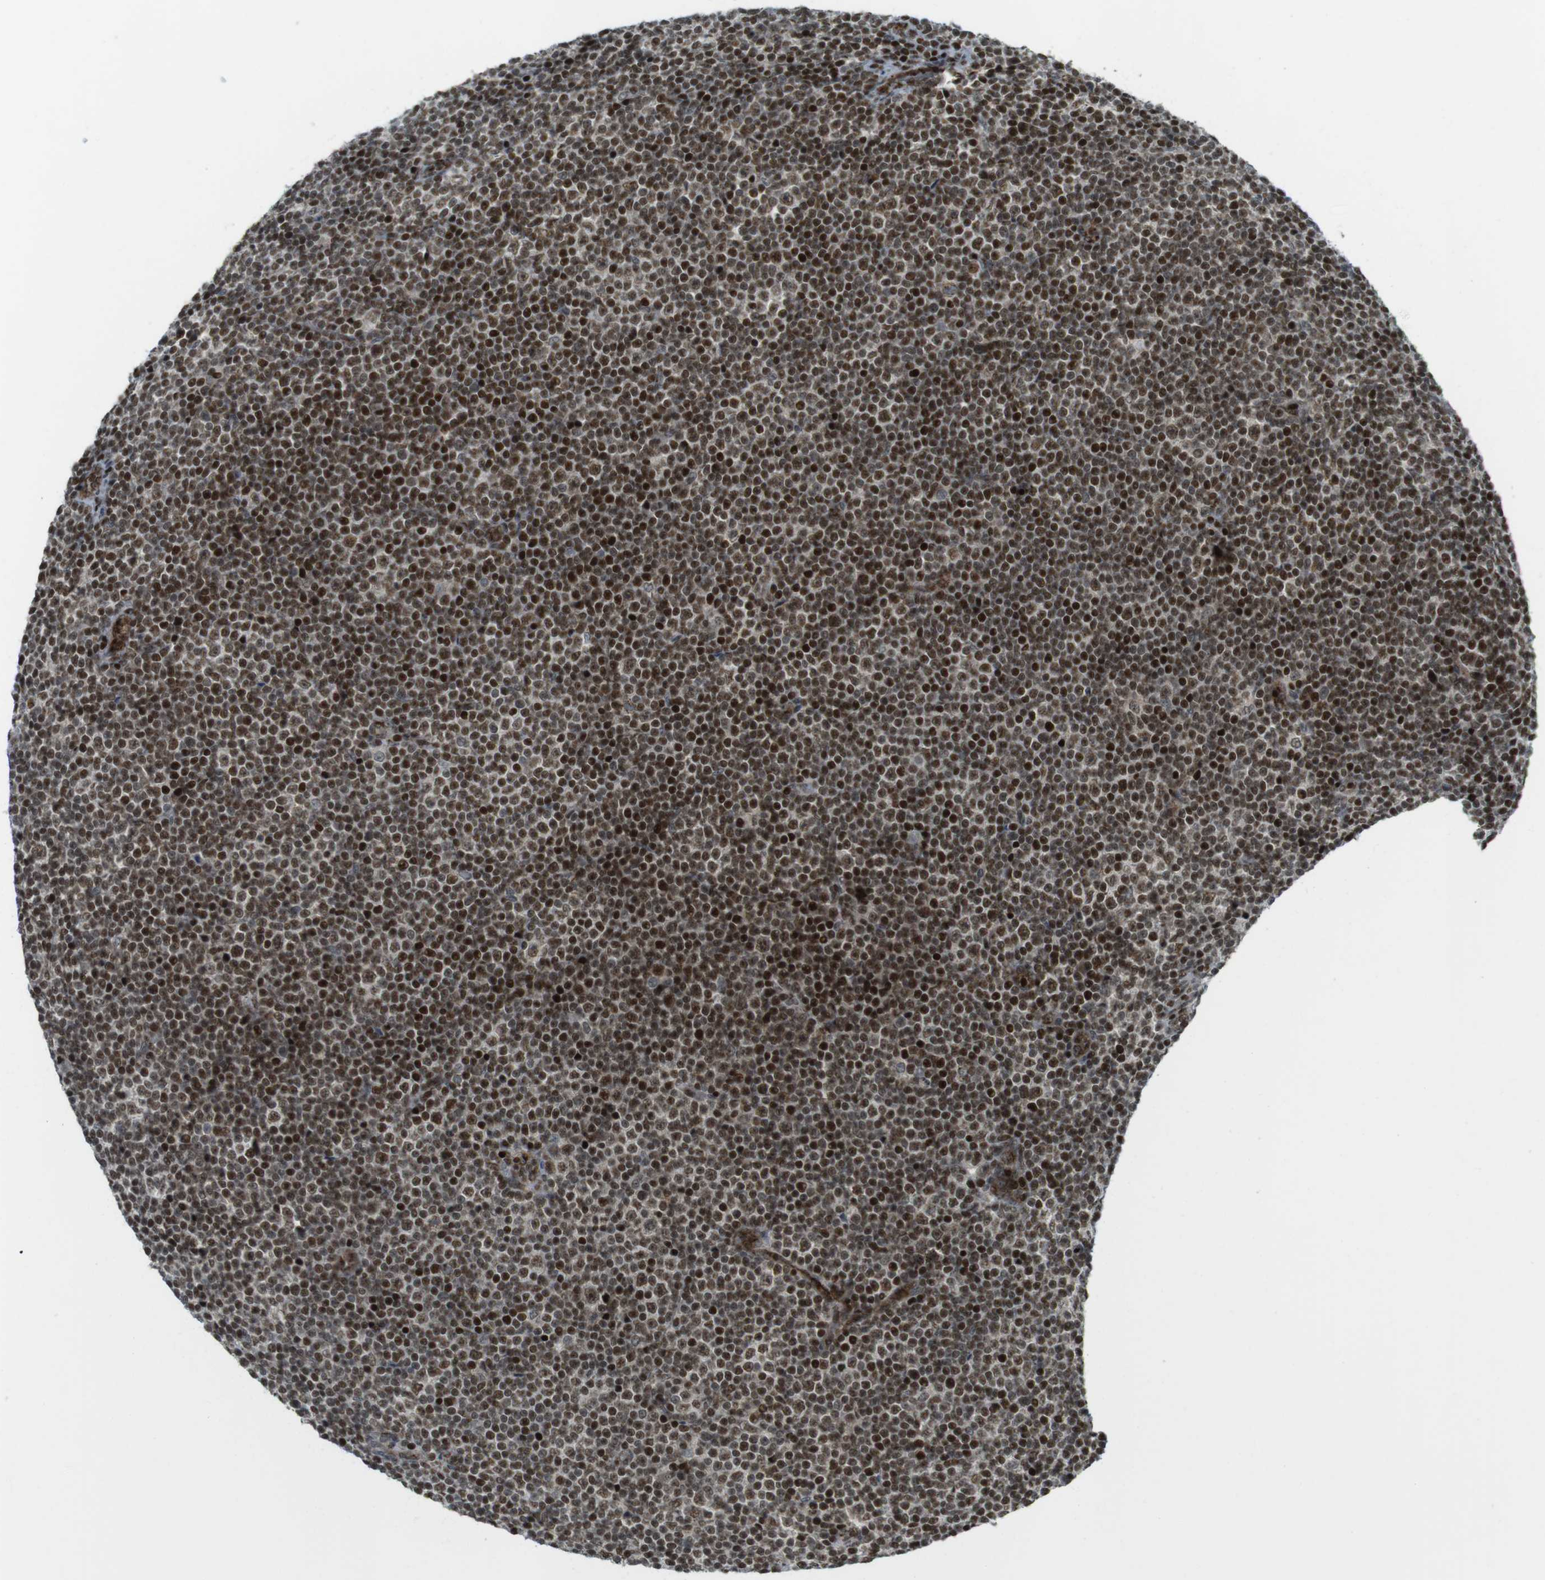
{"staining": {"intensity": "strong", "quantity": "25%-75%", "location": "cytoplasmic/membranous,nuclear"}, "tissue": "lymphoma", "cell_type": "Tumor cells", "image_type": "cancer", "snomed": [{"axis": "morphology", "description": "Malignant lymphoma, non-Hodgkin's type, Low grade"}, {"axis": "topography", "description": "Lymph node"}], "caption": "Strong cytoplasmic/membranous and nuclear protein positivity is appreciated in approximately 25%-75% of tumor cells in lymphoma. (Brightfield microscopy of DAB IHC at high magnification).", "gene": "PPP1R13B", "patient": {"sex": "female", "age": 67}}